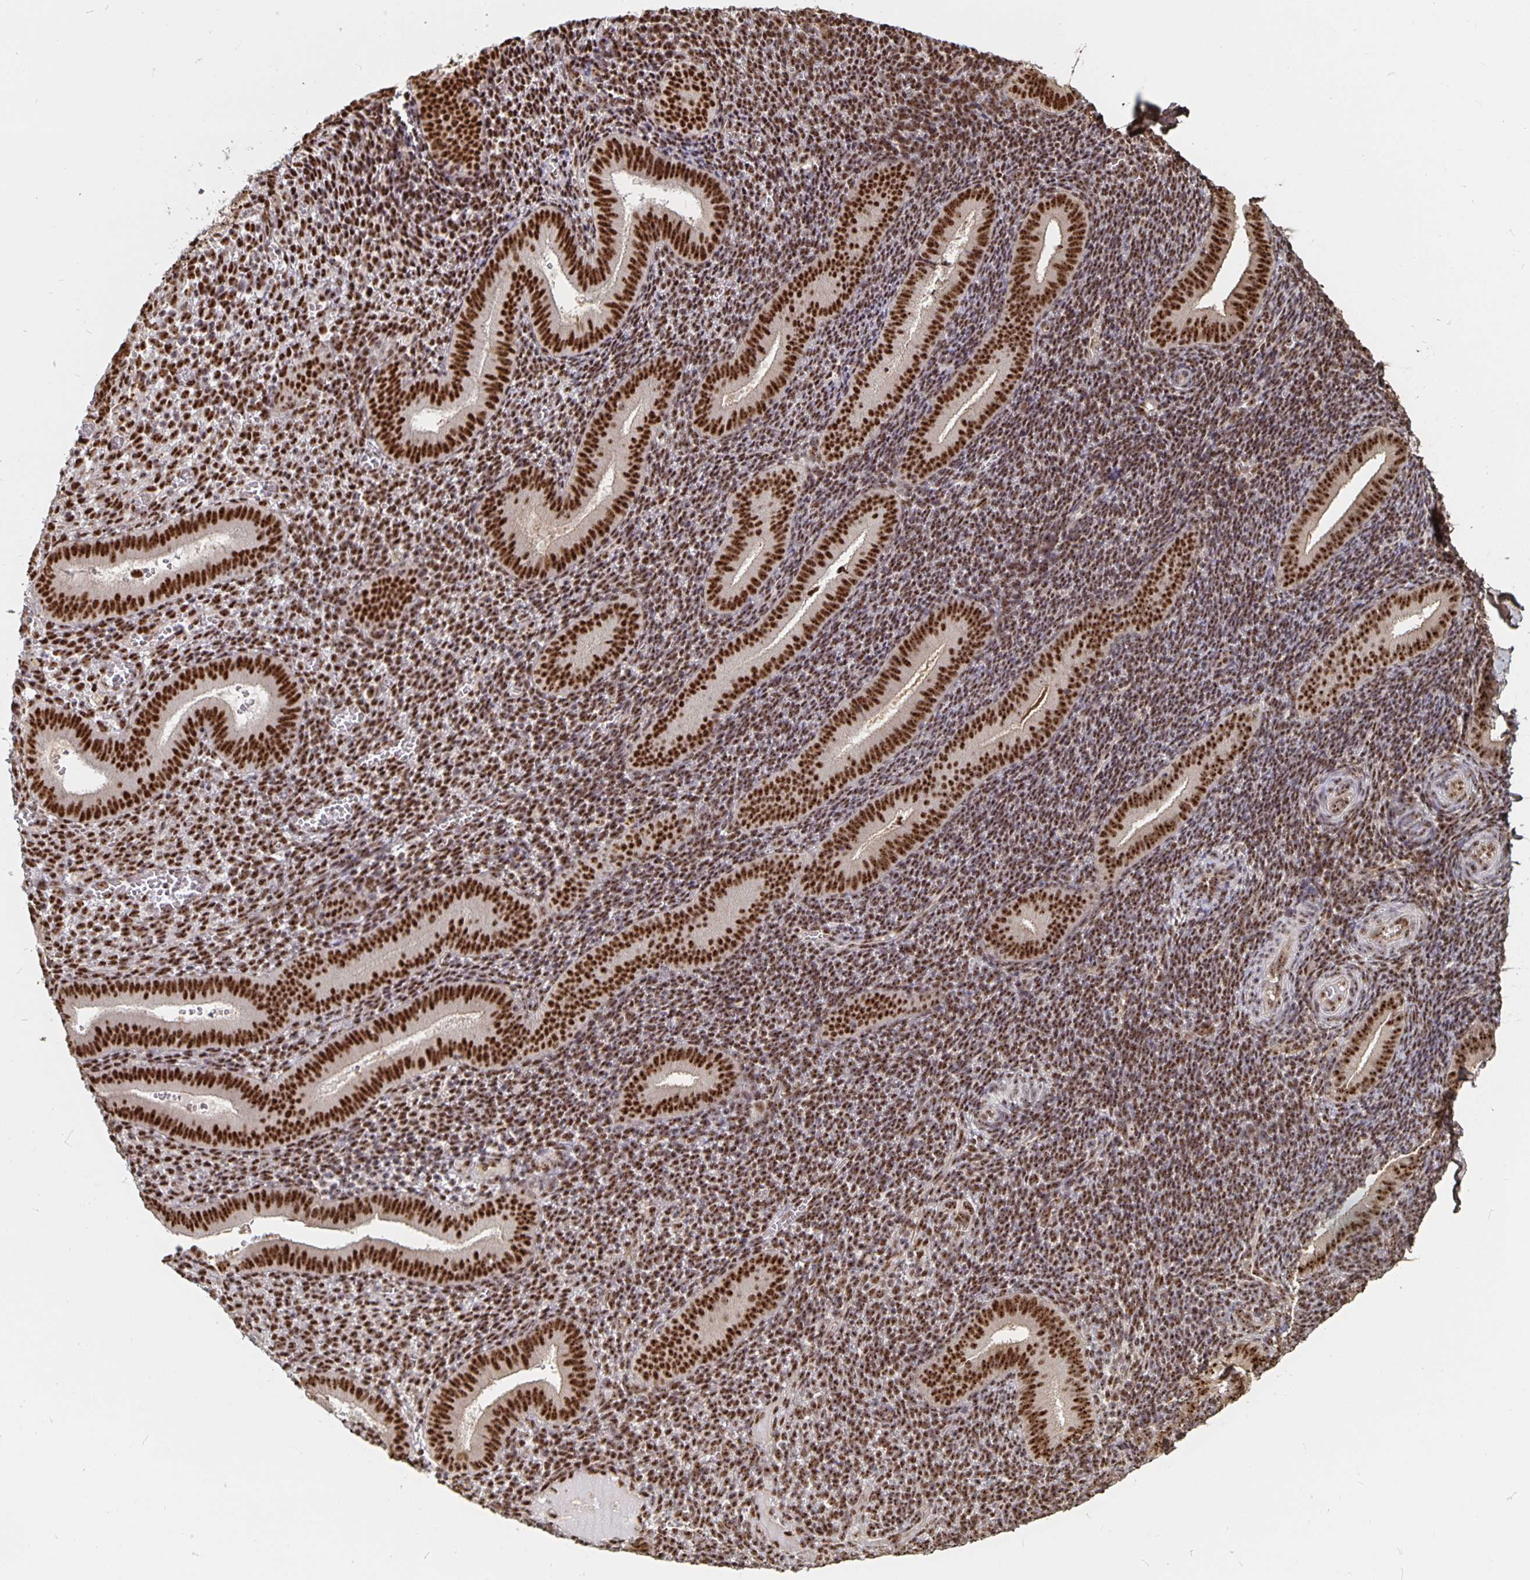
{"staining": {"intensity": "moderate", "quantity": ">75%", "location": "nuclear"}, "tissue": "endometrium", "cell_type": "Cells in endometrial stroma", "image_type": "normal", "snomed": [{"axis": "morphology", "description": "Normal tissue, NOS"}, {"axis": "topography", "description": "Endometrium"}], "caption": "The image displays a brown stain indicating the presence of a protein in the nuclear of cells in endometrial stroma in endometrium. The staining is performed using DAB (3,3'-diaminobenzidine) brown chromogen to label protein expression. The nuclei are counter-stained blue using hematoxylin.", "gene": "LAS1L", "patient": {"sex": "female", "age": 25}}